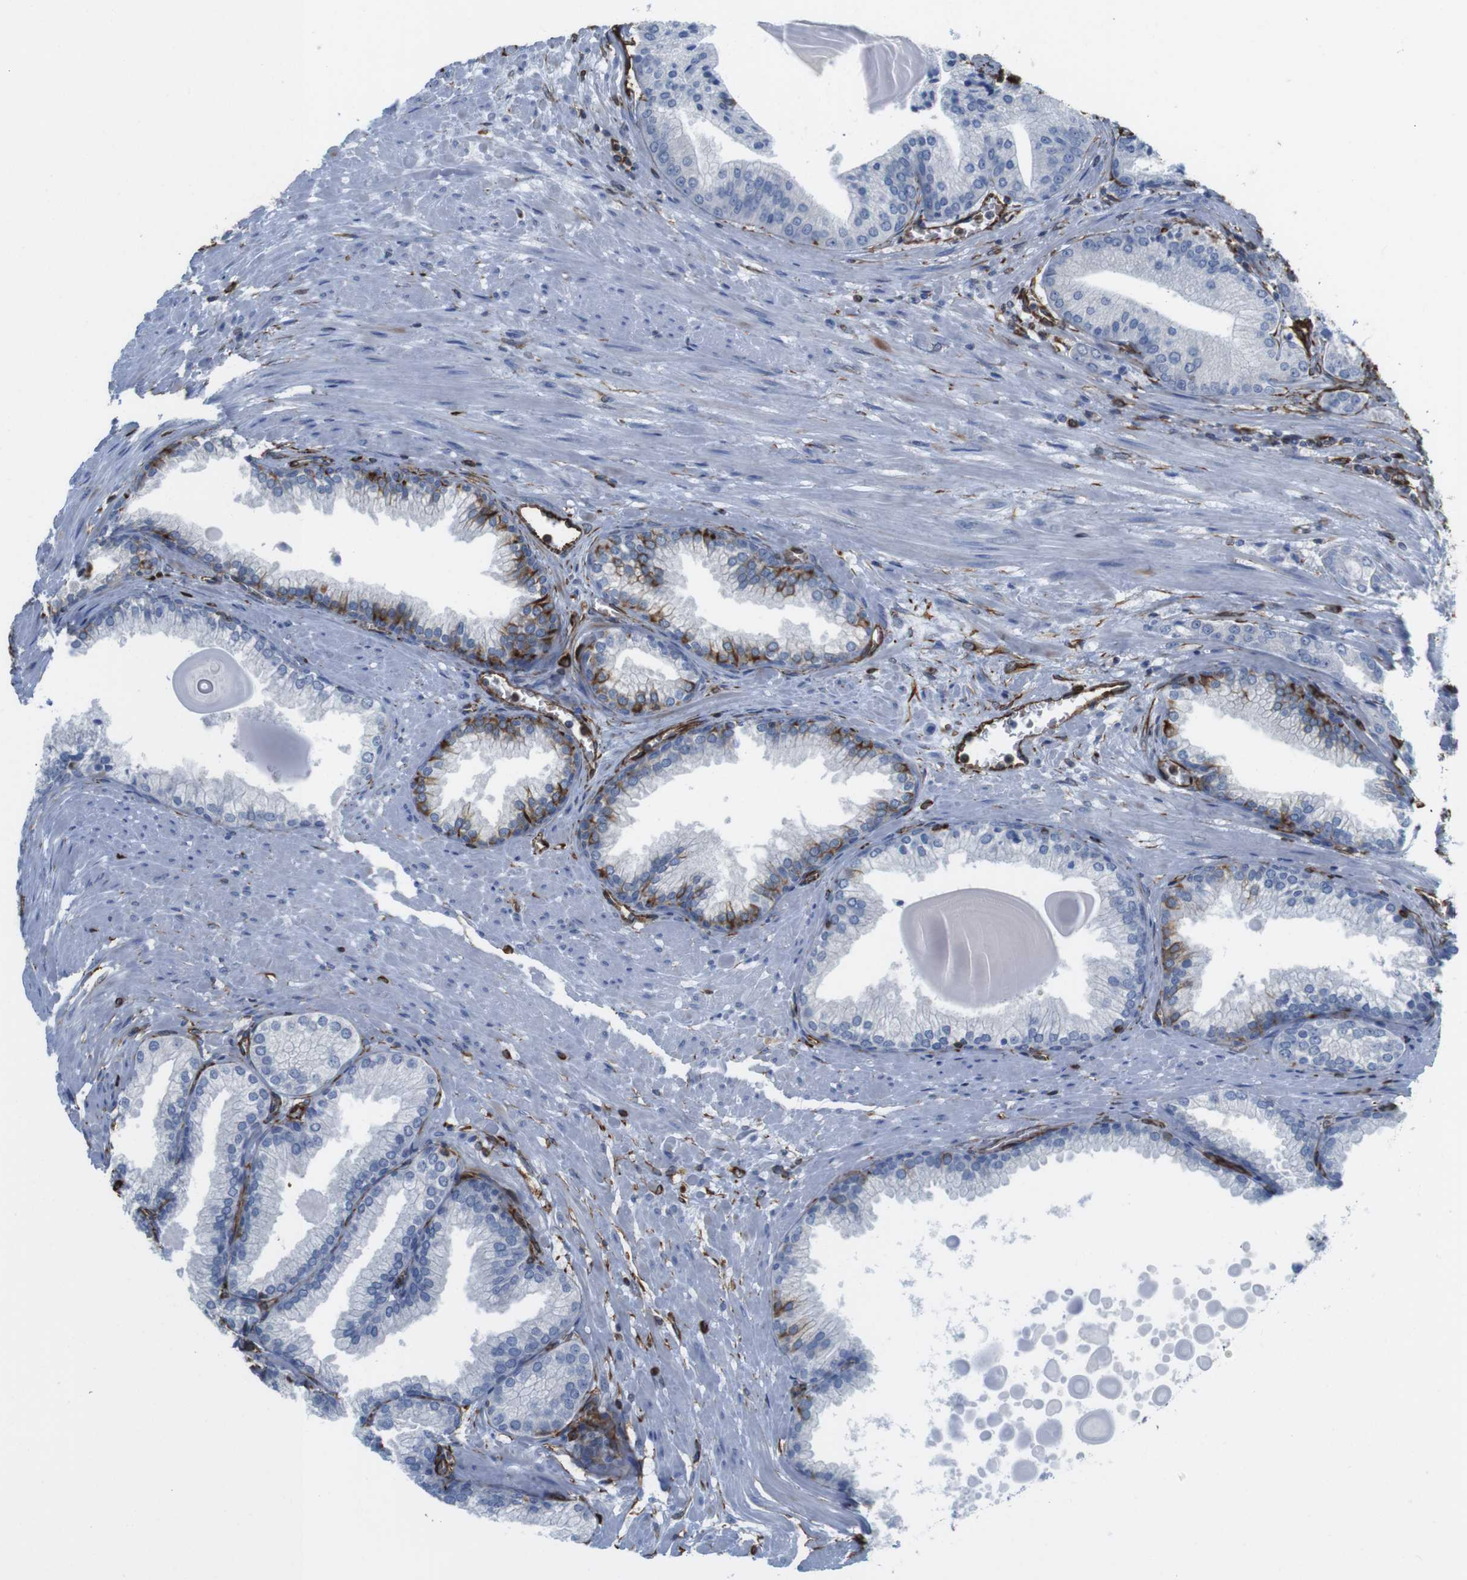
{"staining": {"intensity": "negative", "quantity": "none", "location": "none"}, "tissue": "prostate cancer", "cell_type": "Tumor cells", "image_type": "cancer", "snomed": [{"axis": "morphology", "description": "Adenocarcinoma, Low grade"}, {"axis": "topography", "description": "Prostate"}], "caption": "Prostate cancer (adenocarcinoma (low-grade)) stained for a protein using IHC reveals no staining tumor cells.", "gene": "RALGPS1", "patient": {"sex": "male", "age": 59}}